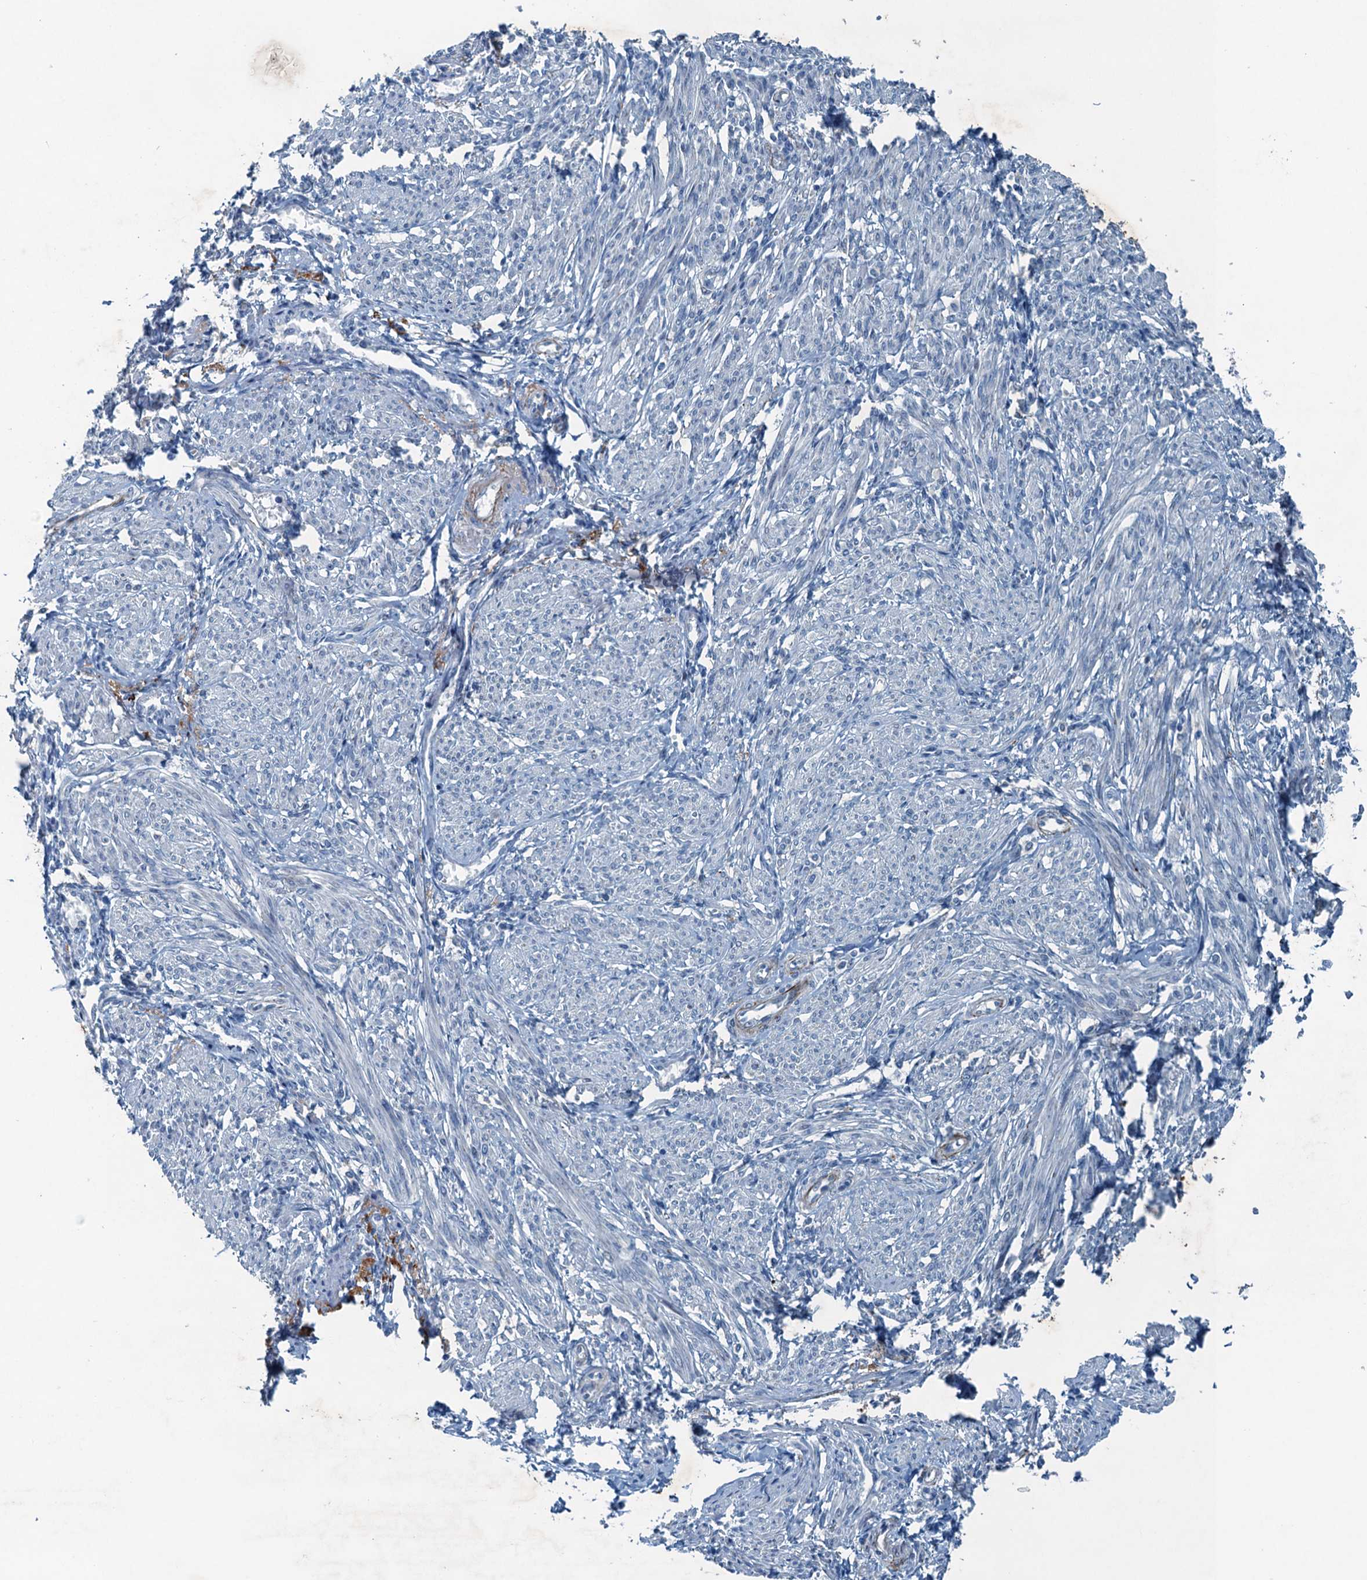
{"staining": {"intensity": "negative", "quantity": "none", "location": "none"}, "tissue": "smooth muscle", "cell_type": "Smooth muscle cells", "image_type": "normal", "snomed": [{"axis": "morphology", "description": "Normal tissue, NOS"}, {"axis": "topography", "description": "Smooth muscle"}], "caption": "Immunohistochemistry micrograph of normal smooth muscle: human smooth muscle stained with DAB (3,3'-diaminobenzidine) demonstrates no significant protein expression in smooth muscle cells.", "gene": "CBLIF", "patient": {"sex": "female", "age": 39}}